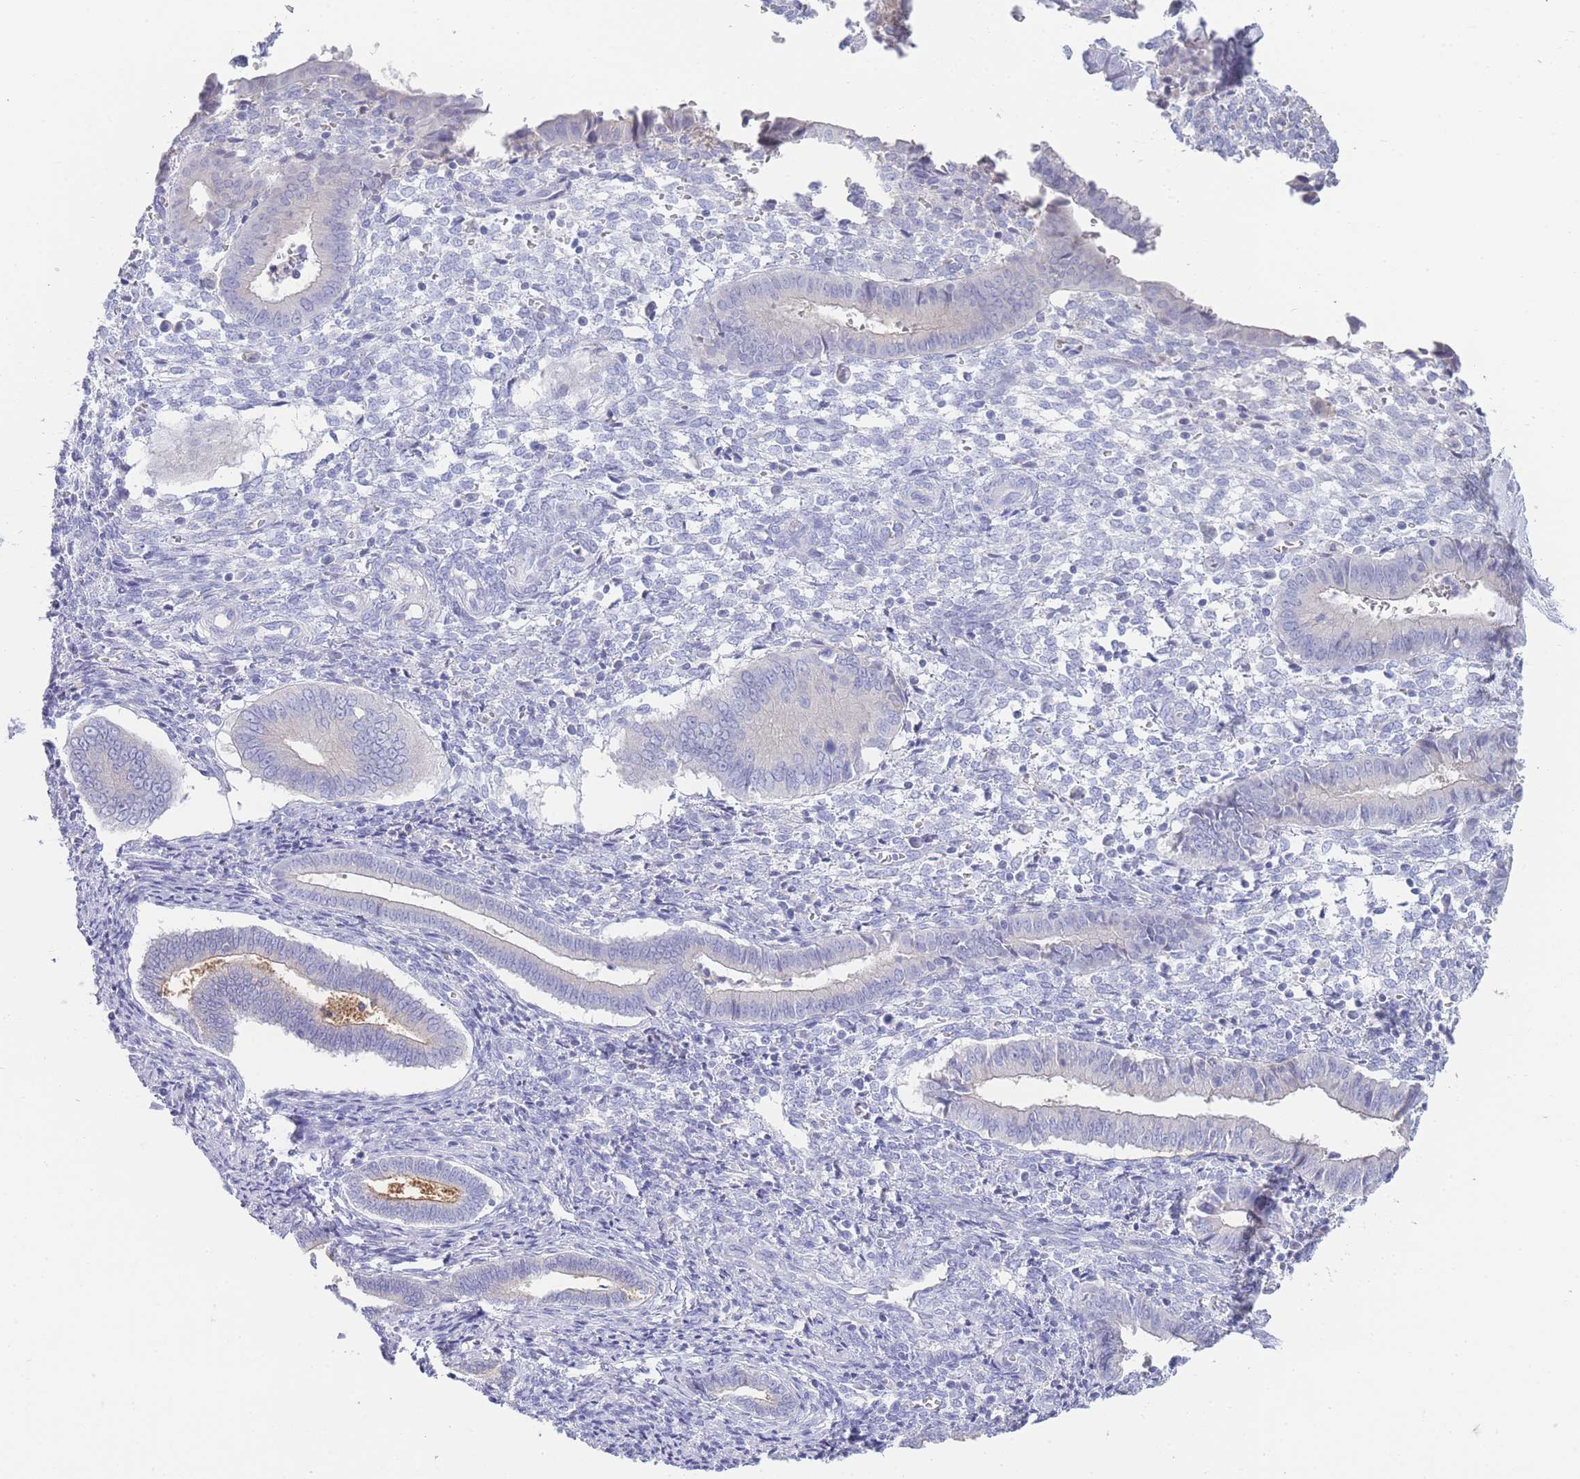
{"staining": {"intensity": "negative", "quantity": "none", "location": "none"}, "tissue": "endometrium", "cell_type": "Cells in endometrial stroma", "image_type": "normal", "snomed": [{"axis": "morphology", "description": "Normal tissue, NOS"}, {"axis": "topography", "description": "Other"}, {"axis": "topography", "description": "Endometrium"}], "caption": "IHC histopathology image of benign endometrium stained for a protein (brown), which exhibits no staining in cells in endometrial stroma.", "gene": "LRRC37A2", "patient": {"sex": "female", "age": 44}}